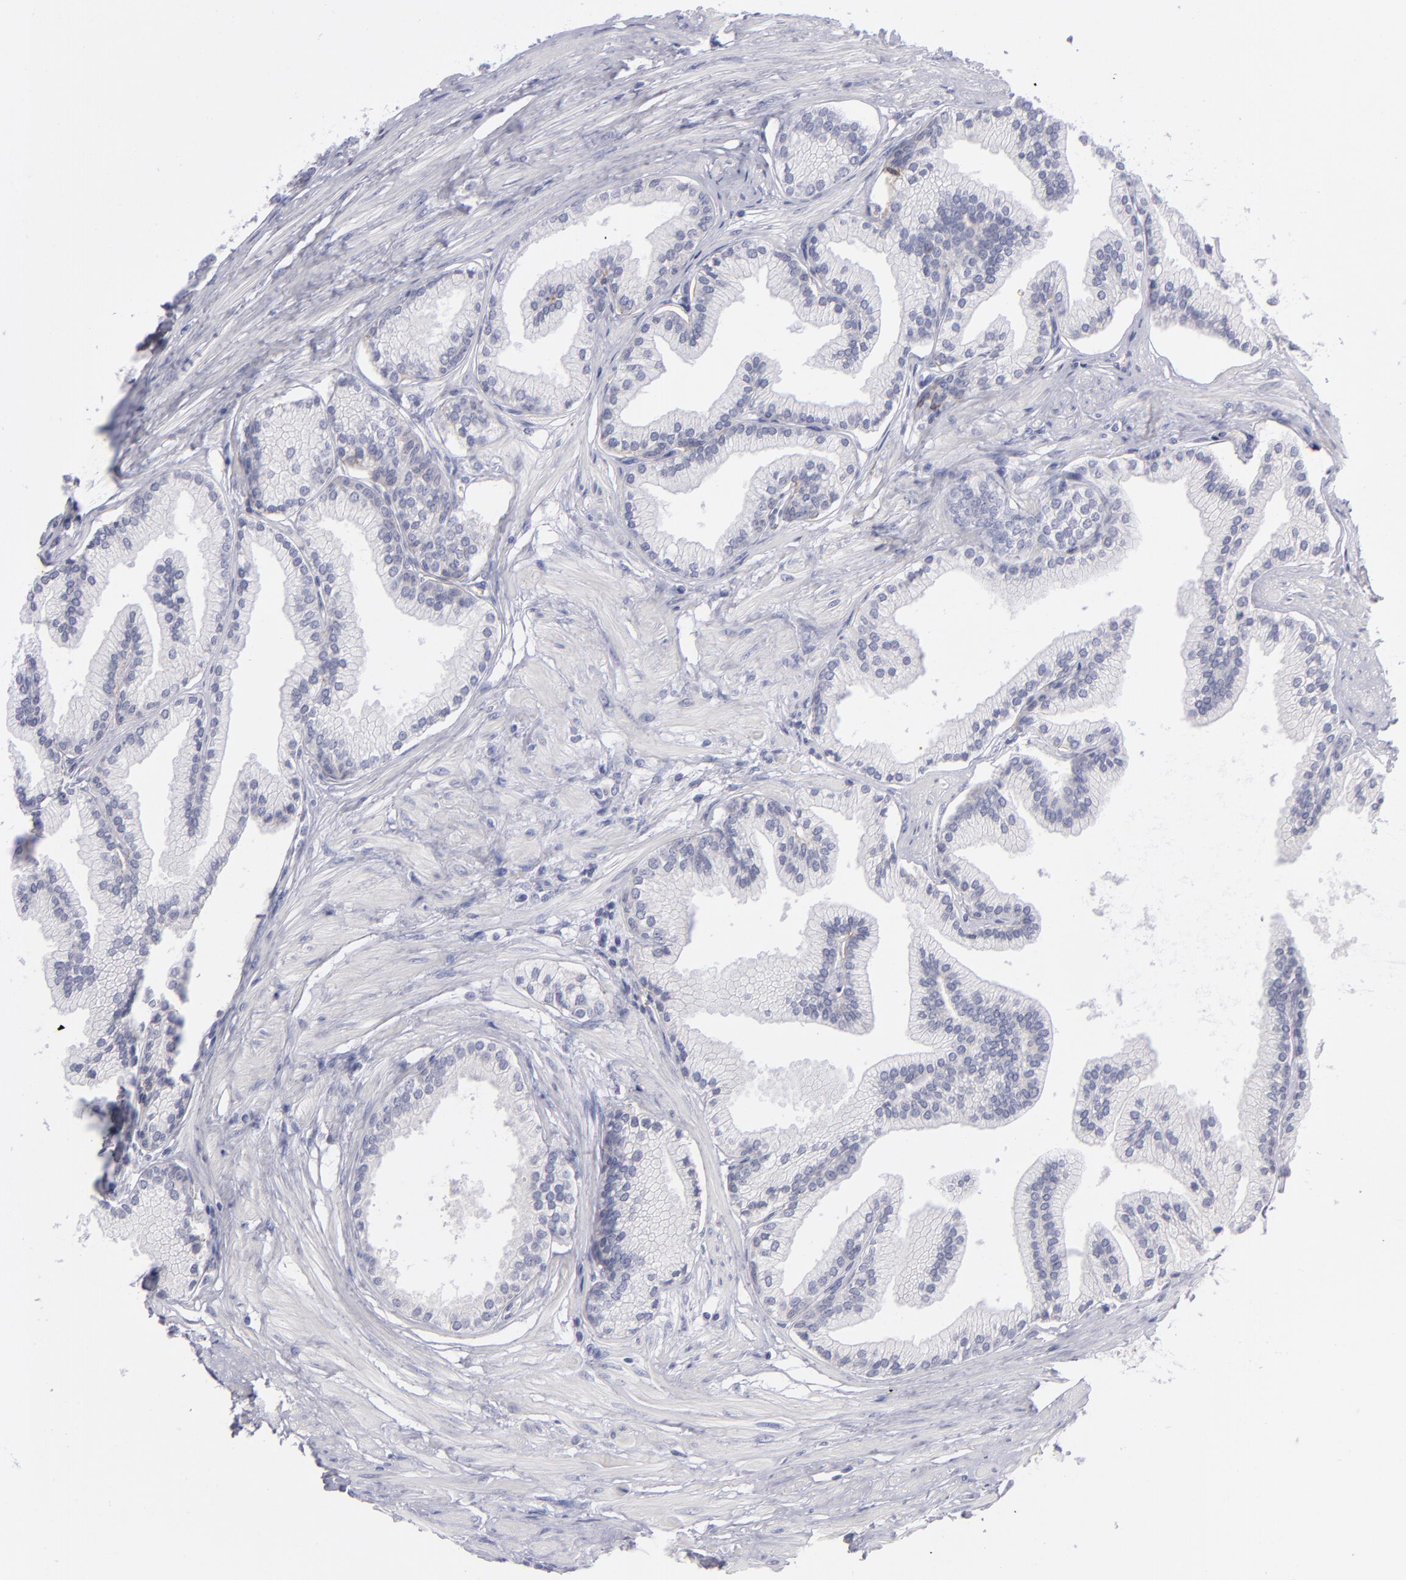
{"staining": {"intensity": "negative", "quantity": "none", "location": "none"}, "tissue": "prostate", "cell_type": "Glandular cells", "image_type": "normal", "snomed": [{"axis": "morphology", "description": "Normal tissue, NOS"}, {"axis": "topography", "description": "Prostate"}], "caption": "DAB (3,3'-diaminobenzidine) immunohistochemical staining of benign human prostate exhibits no significant expression in glandular cells. The staining was performed using DAB to visualize the protein expression in brown, while the nuclei were stained in blue with hematoxylin (Magnification: 20x).", "gene": "ITGB4", "patient": {"sex": "male", "age": 64}}